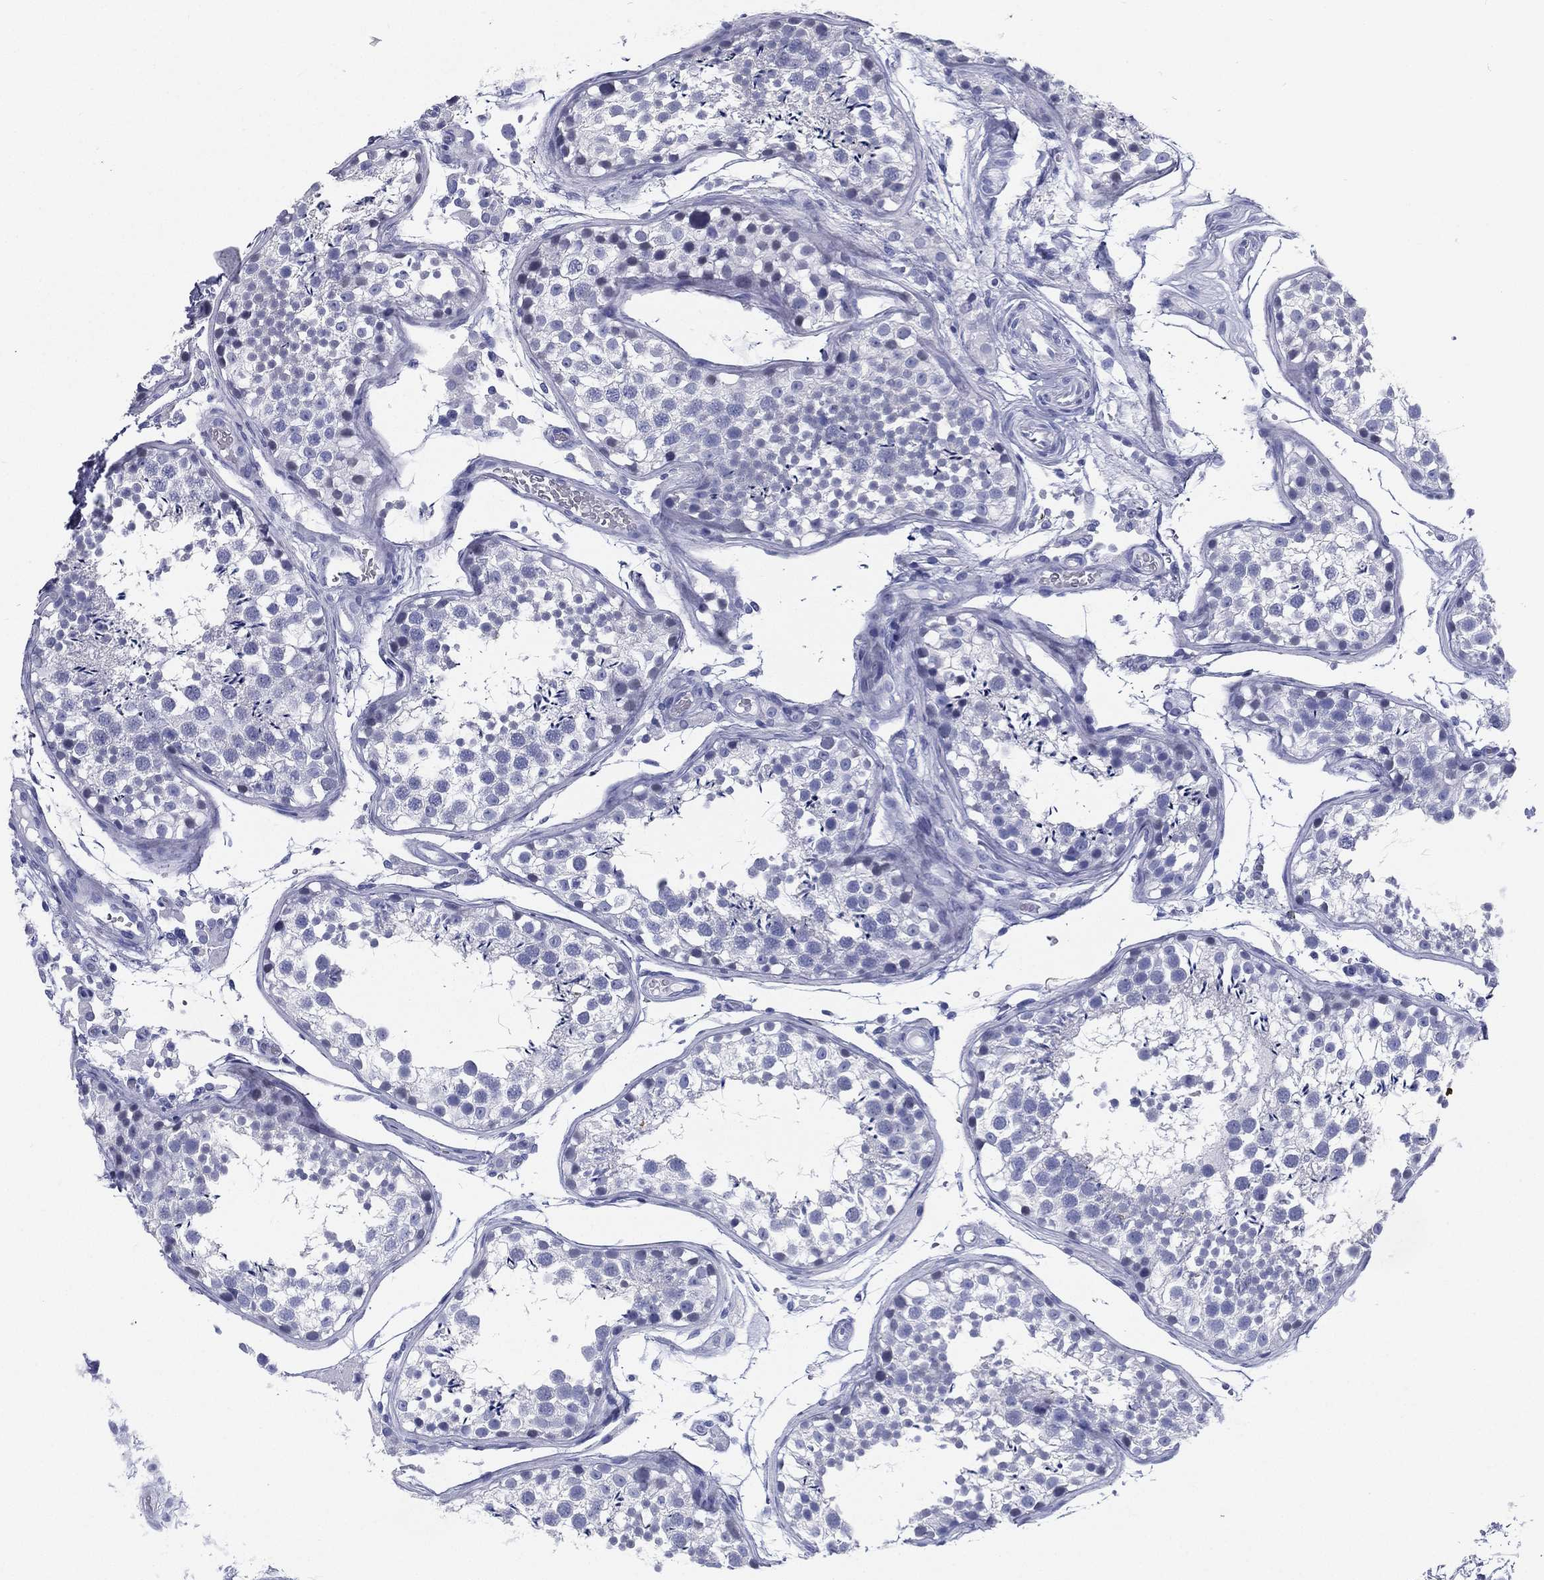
{"staining": {"intensity": "negative", "quantity": "none", "location": "none"}, "tissue": "testis", "cell_type": "Cells in seminiferous ducts", "image_type": "normal", "snomed": [{"axis": "morphology", "description": "Normal tissue, NOS"}, {"axis": "topography", "description": "Testis"}], "caption": "Immunohistochemistry (IHC) of benign testis shows no expression in cells in seminiferous ducts. (Immunohistochemistry, brightfield microscopy, high magnification).", "gene": "RSPH4A", "patient": {"sex": "male", "age": 29}}